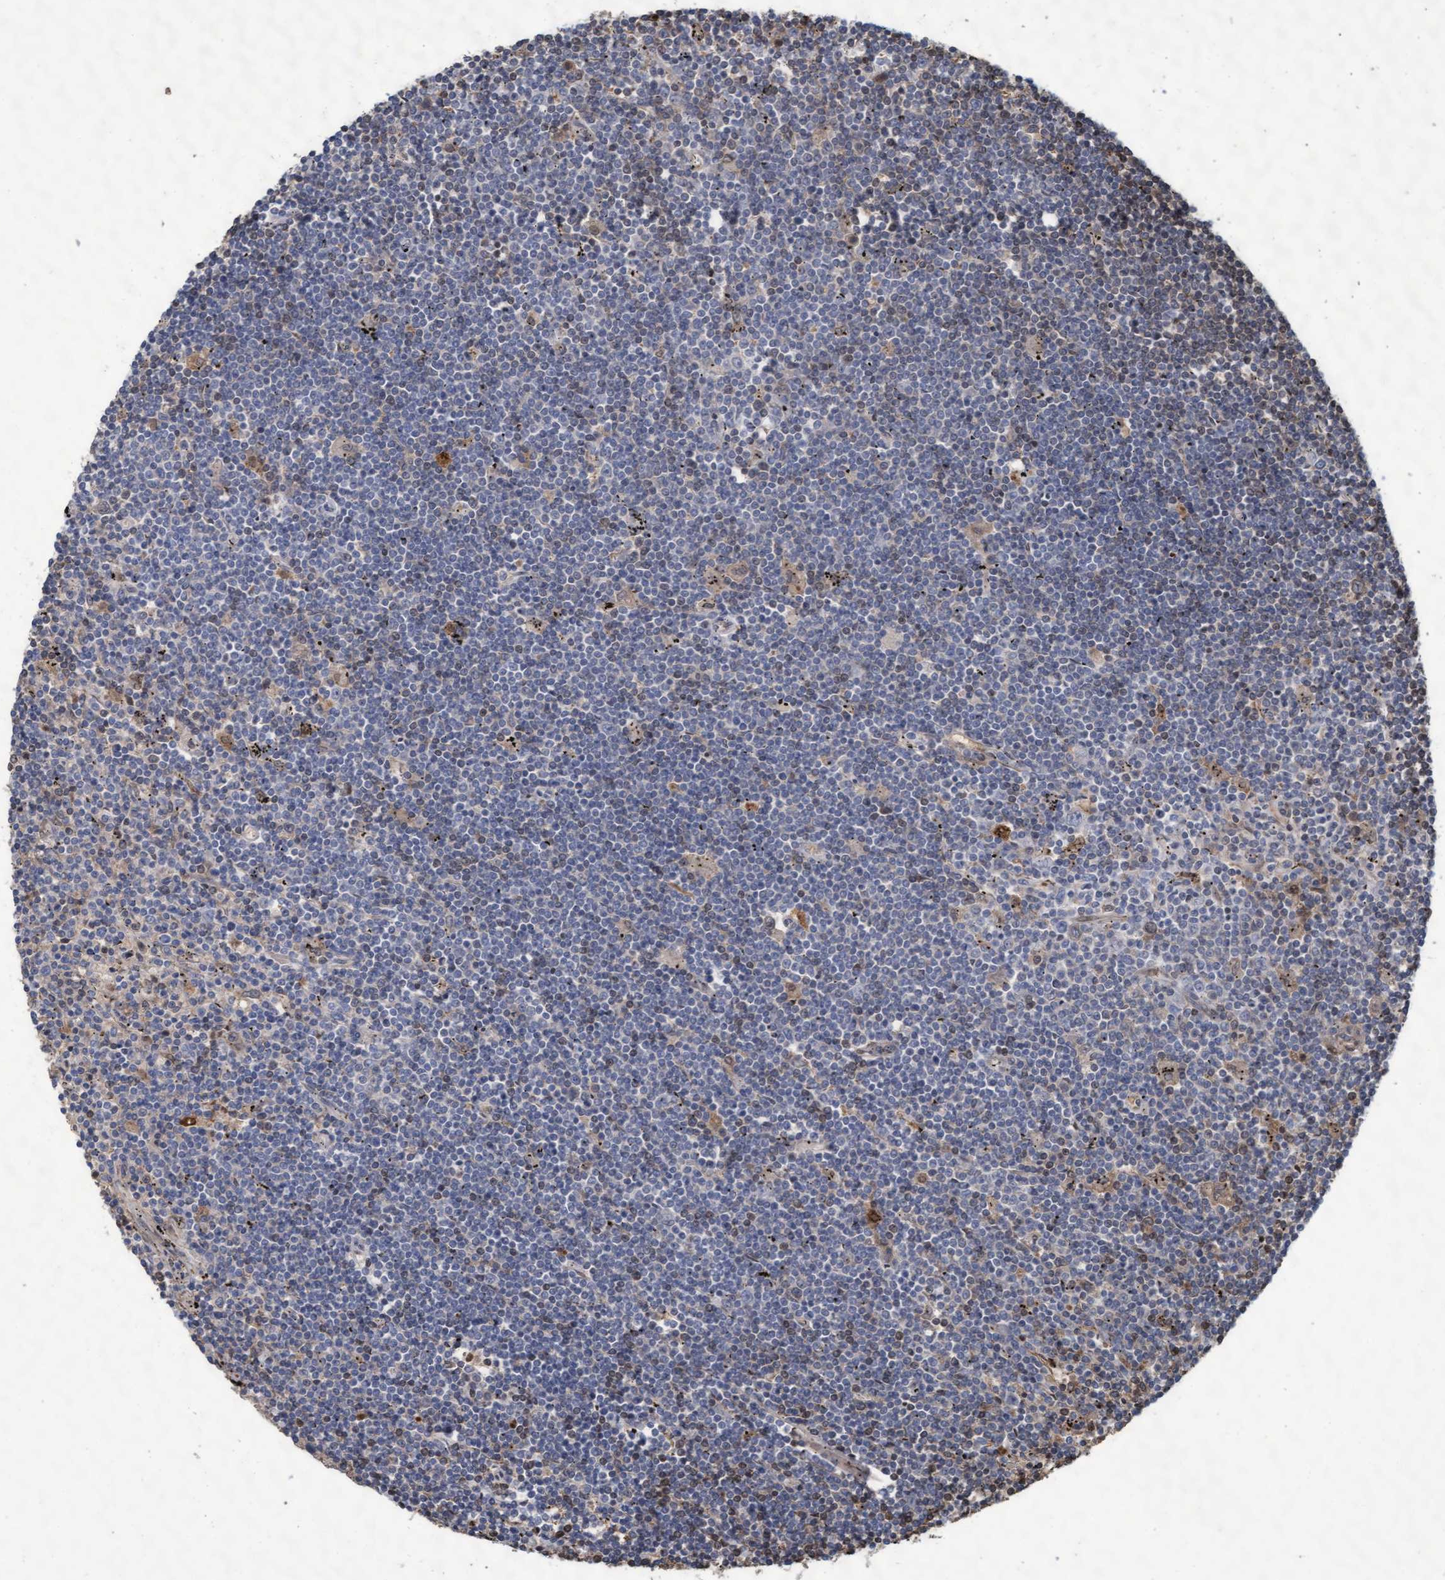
{"staining": {"intensity": "weak", "quantity": "<25%", "location": "cytoplasmic/membranous"}, "tissue": "lymphoma", "cell_type": "Tumor cells", "image_type": "cancer", "snomed": [{"axis": "morphology", "description": "Malignant lymphoma, non-Hodgkin's type, Low grade"}, {"axis": "topography", "description": "Spleen"}], "caption": "Photomicrograph shows no protein expression in tumor cells of malignant lymphoma, non-Hodgkin's type (low-grade) tissue.", "gene": "KCNC2", "patient": {"sex": "male", "age": 76}}